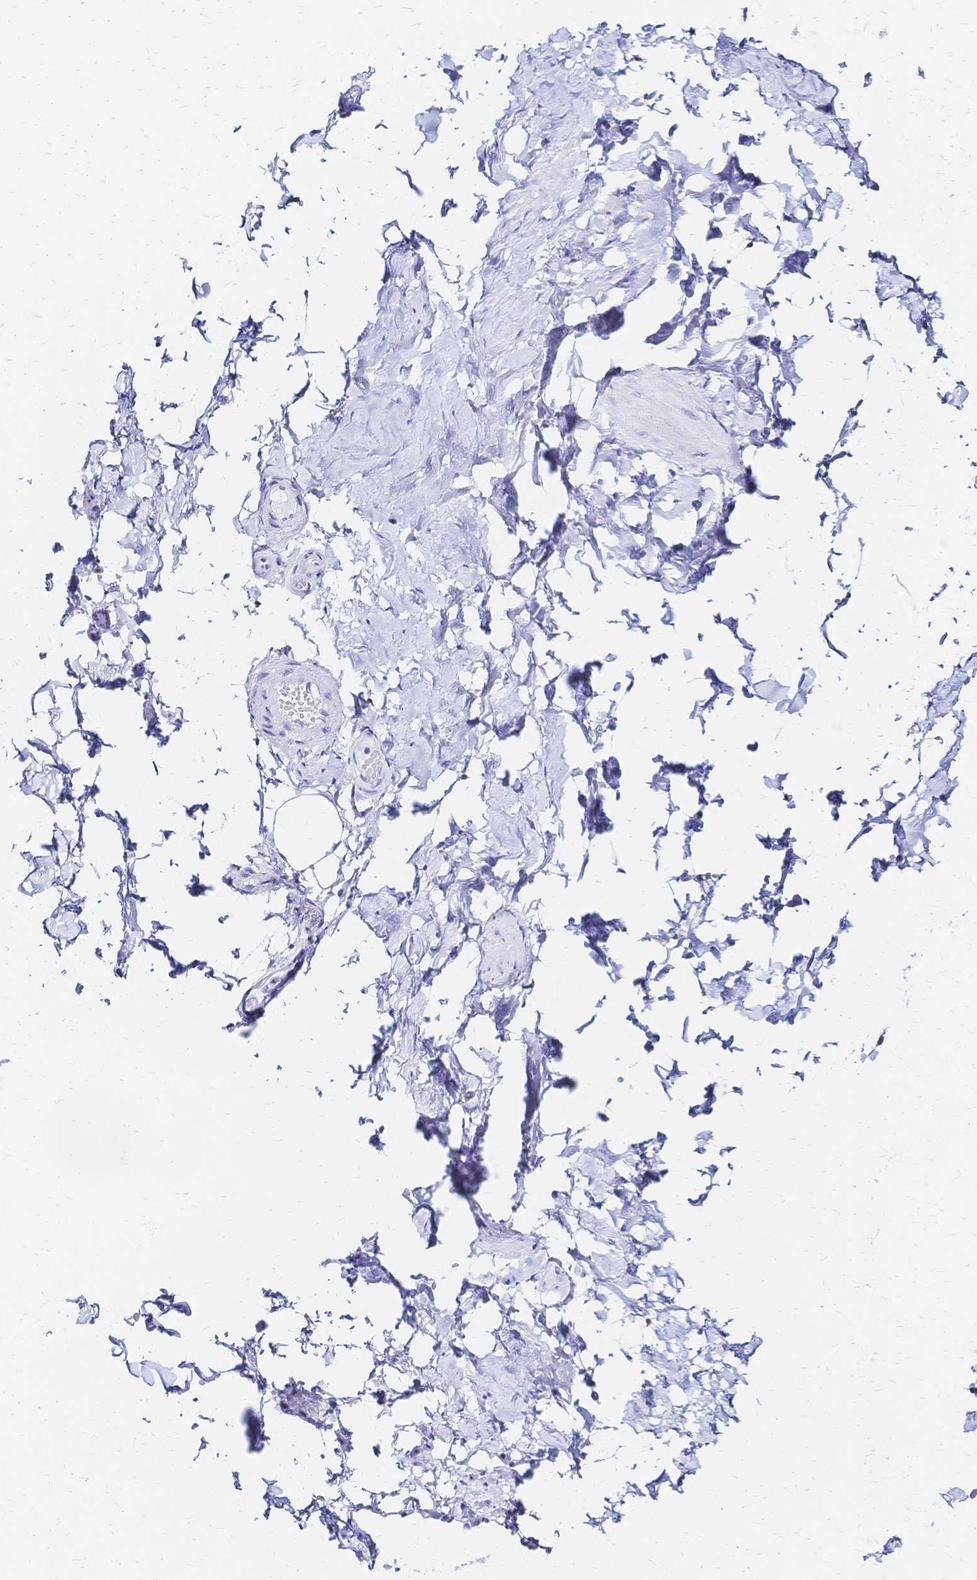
{"staining": {"intensity": "negative", "quantity": "none", "location": "none"}, "tissue": "adipose tissue", "cell_type": "Adipocytes", "image_type": "normal", "snomed": [{"axis": "morphology", "description": "Normal tissue, NOS"}, {"axis": "topography", "description": "Epididymis, spermatic cord, NOS"}, {"axis": "topography", "description": "Epididymis"}, {"axis": "topography", "description": "Peripheral nerve tissue"}], "caption": "DAB immunohistochemical staining of normal human adipose tissue demonstrates no significant staining in adipocytes. Nuclei are stained in blue.", "gene": "SLC5A1", "patient": {"sex": "male", "age": 29}}